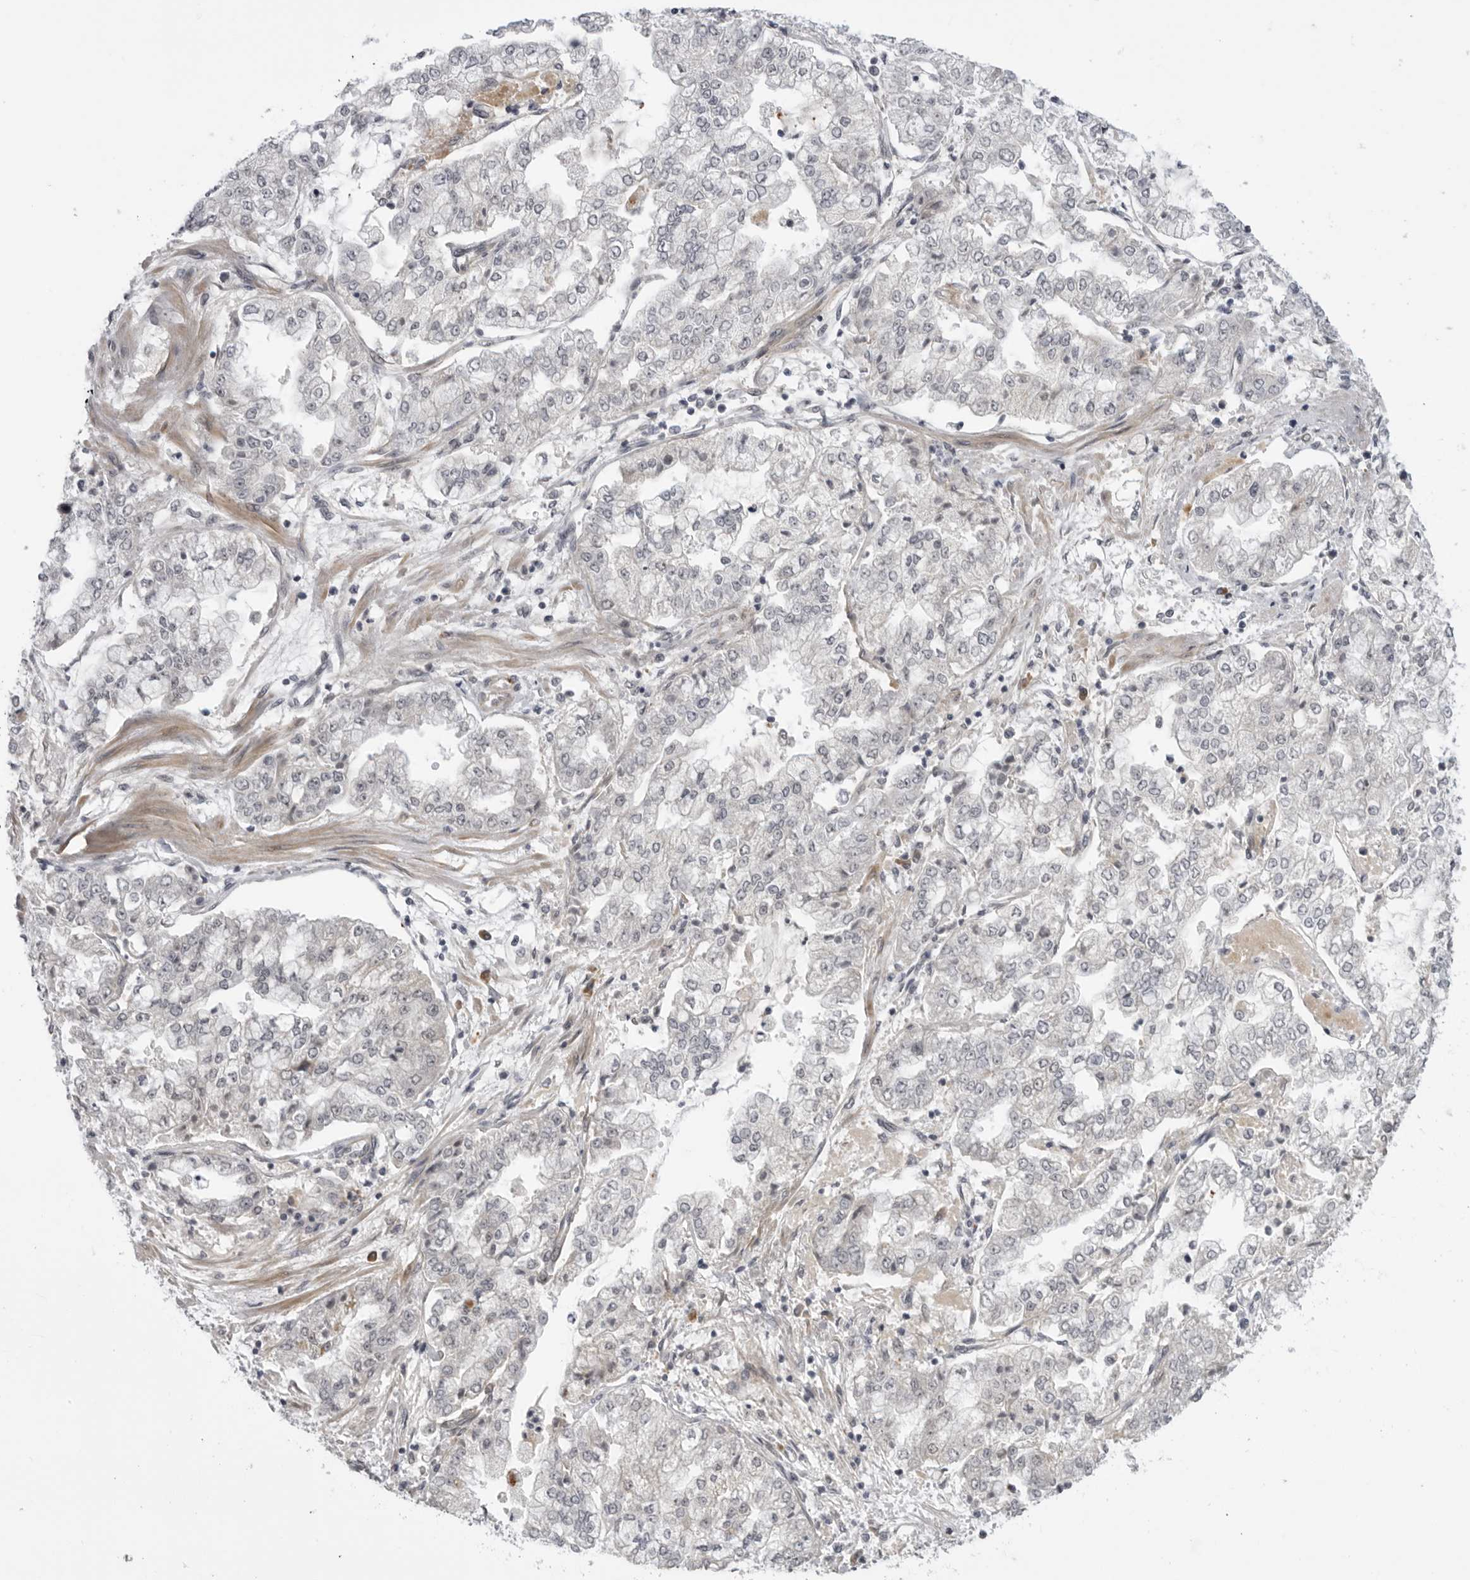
{"staining": {"intensity": "negative", "quantity": "none", "location": "none"}, "tissue": "stomach cancer", "cell_type": "Tumor cells", "image_type": "cancer", "snomed": [{"axis": "morphology", "description": "Adenocarcinoma, NOS"}, {"axis": "topography", "description": "Stomach"}], "caption": "Histopathology image shows no significant protein staining in tumor cells of stomach adenocarcinoma. The staining was performed using DAB (3,3'-diaminobenzidine) to visualize the protein expression in brown, while the nuclei were stained in blue with hematoxylin (Magnification: 20x).", "gene": "ALPK2", "patient": {"sex": "male", "age": 76}}